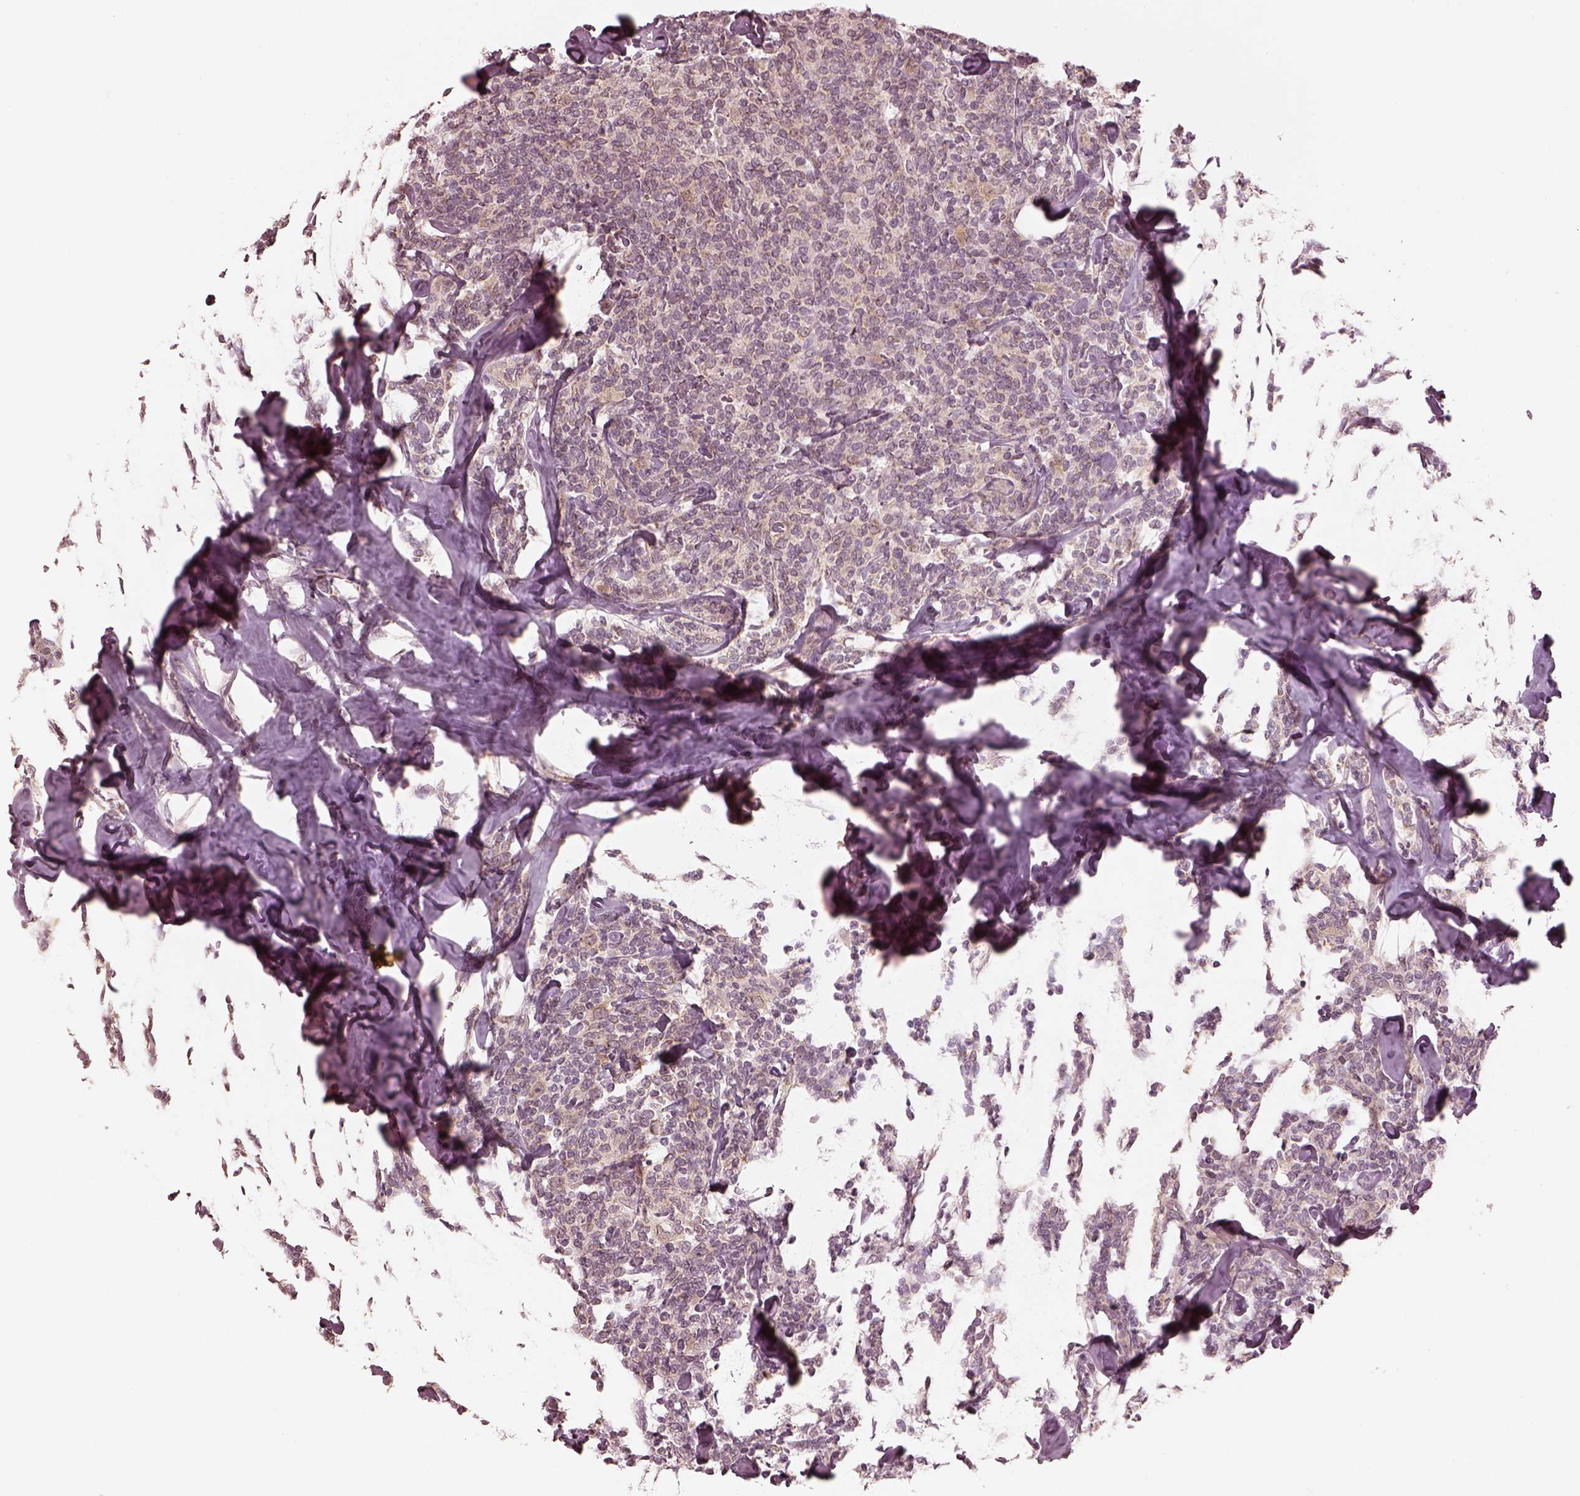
{"staining": {"intensity": "weak", "quantity": "<25%", "location": "cytoplasmic/membranous"}, "tissue": "lymphoma", "cell_type": "Tumor cells", "image_type": "cancer", "snomed": [{"axis": "morphology", "description": "Malignant lymphoma, non-Hodgkin's type, Low grade"}, {"axis": "topography", "description": "Lymph node"}], "caption": "There is no significant expression in tumor cells of low-grade malignant lymphoma, non-Hodgkin's type. Brightfield microscopy of IHC stained with DAB (brown) and hematoxylin (blue), captured at high magnification.", "gene": "IQCB1", "patient": {"sex": "female", "age": 56}}